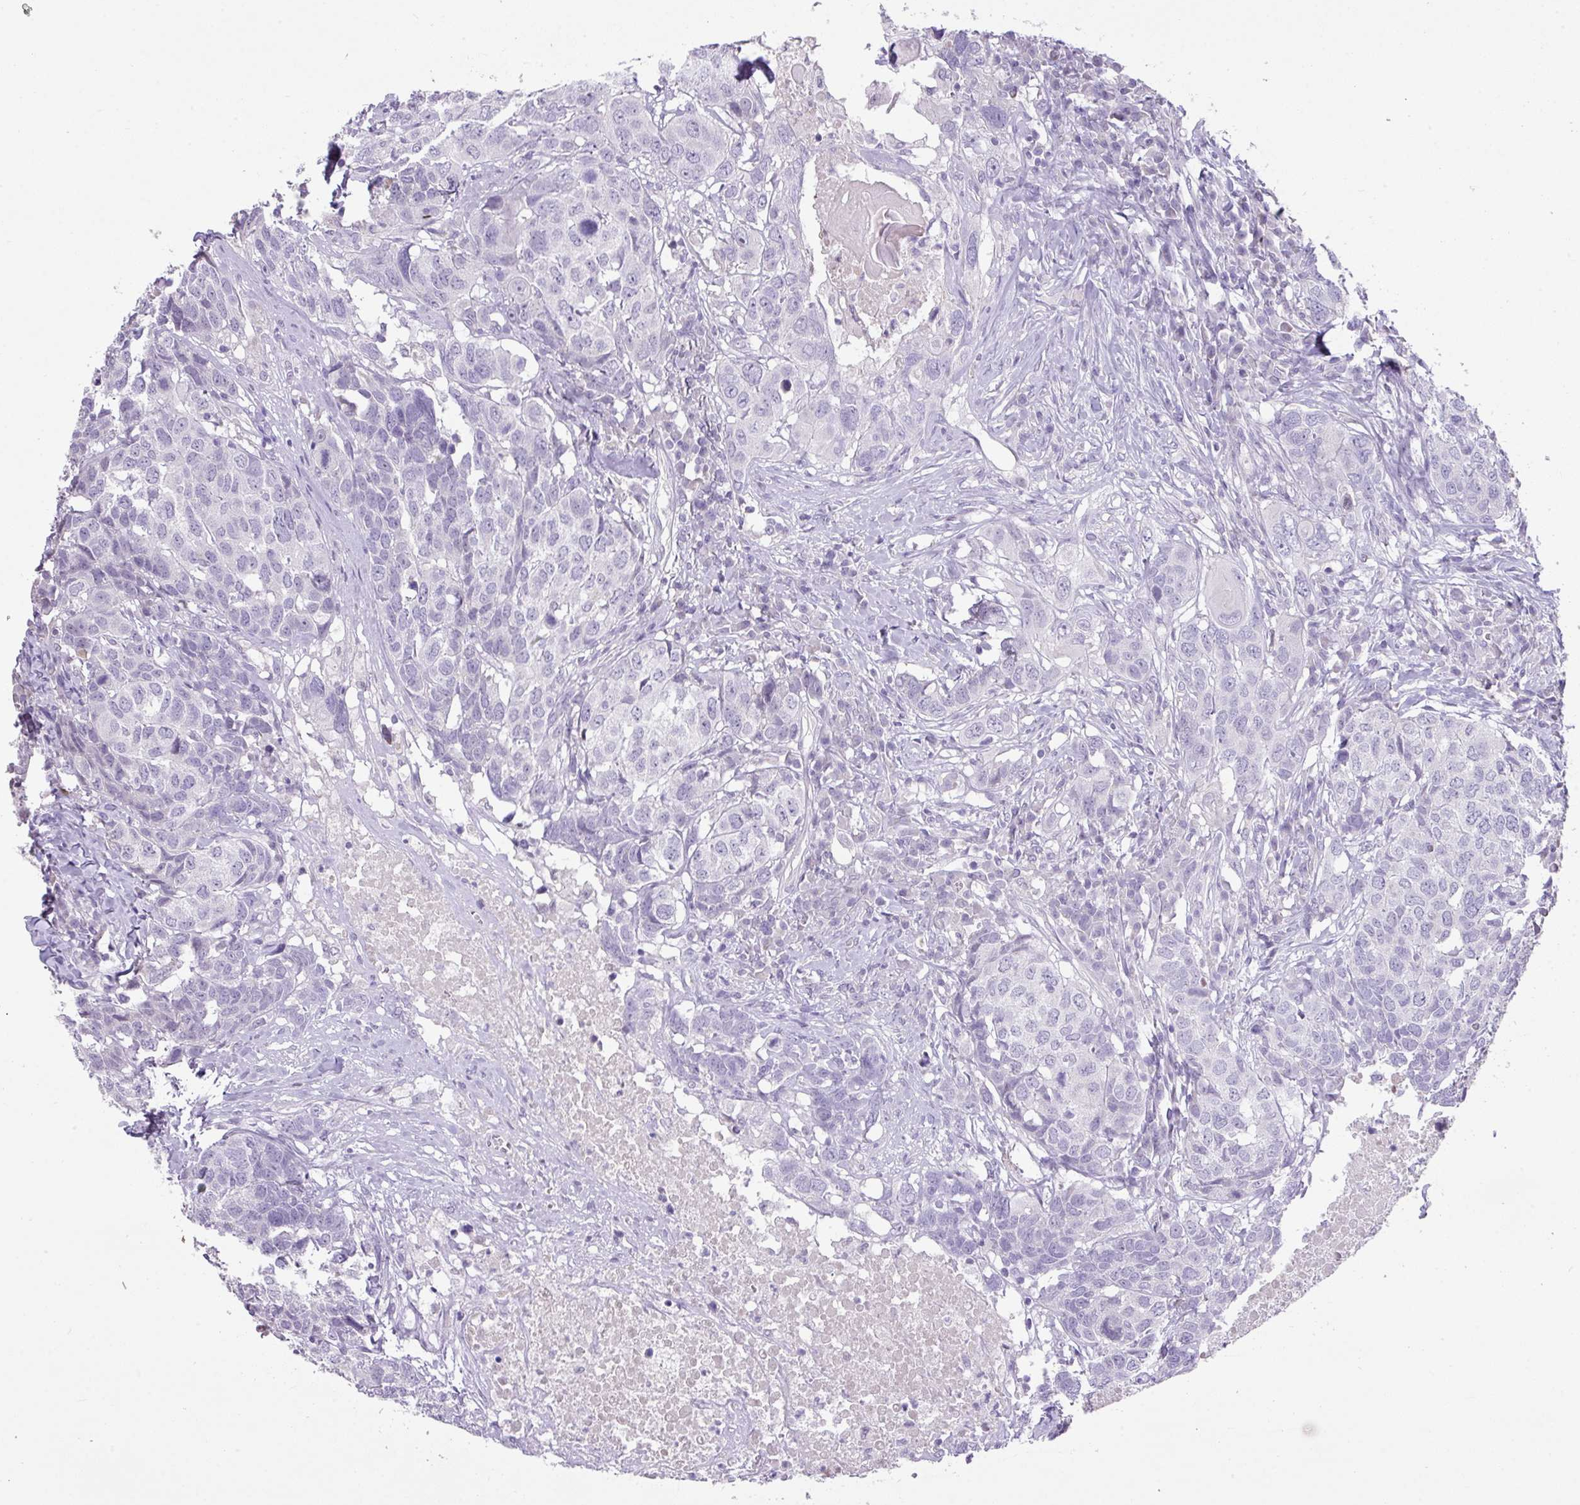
{"staining": {"intensity": "negative", "quantity": "none", "location": "none"}, "tissue": "head and neck cancer", "cell_type": "Tumor cells", "image_type": "cancer", "snomed": [{"axis": "morphology", "description": "Squamous cell carcinoma, NOS"}, {"axis": "topography", "description": "Head-Neck"}], "caption": "Protein analysis of squamous cell carcinoma (head and neck) exhibits no significant staining in tumor cells.", "gene": "ANKRD13B", "patient": {"sex": "male", "age": 66}}